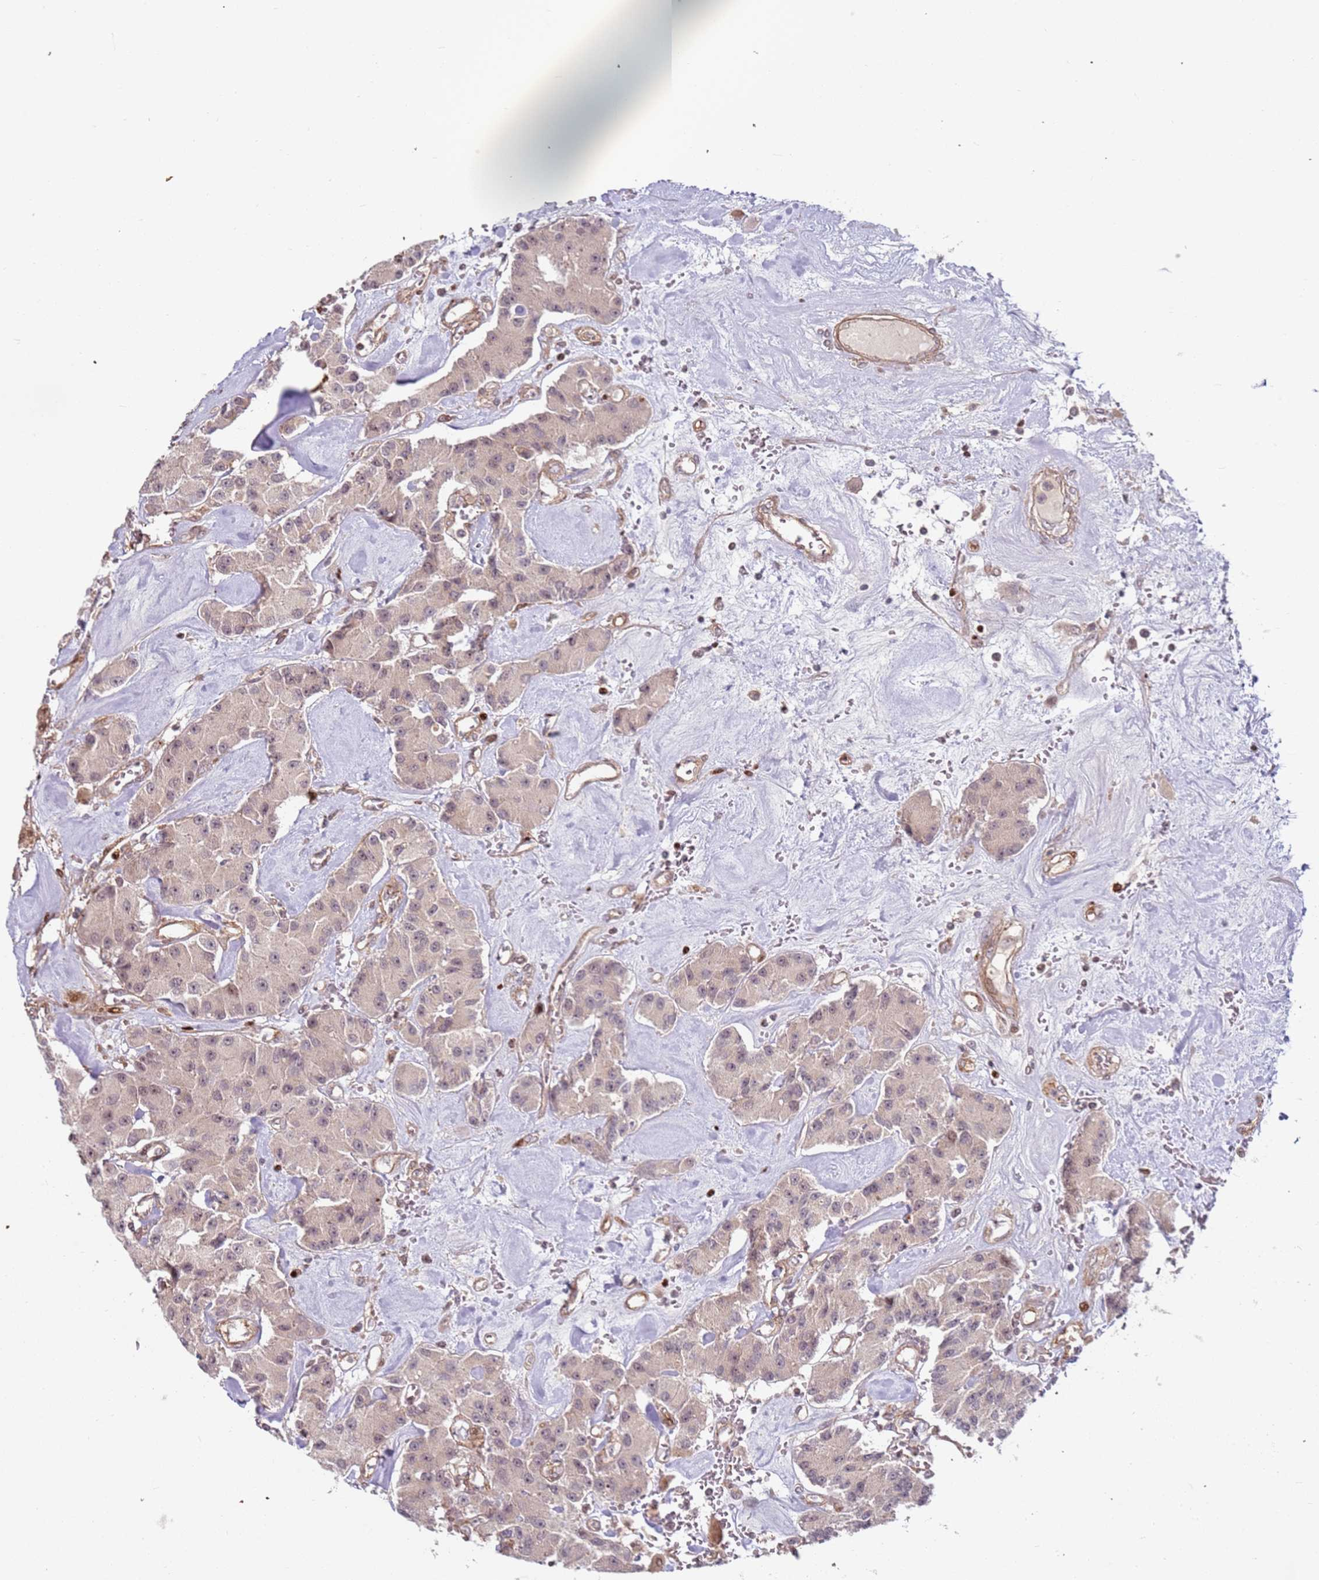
{"staining": {"intensity": "weak", "quantity": "<25%", "location": "nuclear"}, "tissue": "carcinoid", "cell_type": "Tumor cells", "image_type": "cancer", "snomed": [{"axis": "morphology", "description": "Carcinoid, malignant, NOS"}, {"axis": "topography", "description": "Pancreas"}], "caption": "Tumor cells show no significant positivity in malignant carcinoid. (DAB (3,3'-diaminobenzidine) immunohistochemistry (IHC) visualized using brightfield microscopy, high magnification).", "gene": "TMEM233", "patient": {"sex": "male", "age": 41}}